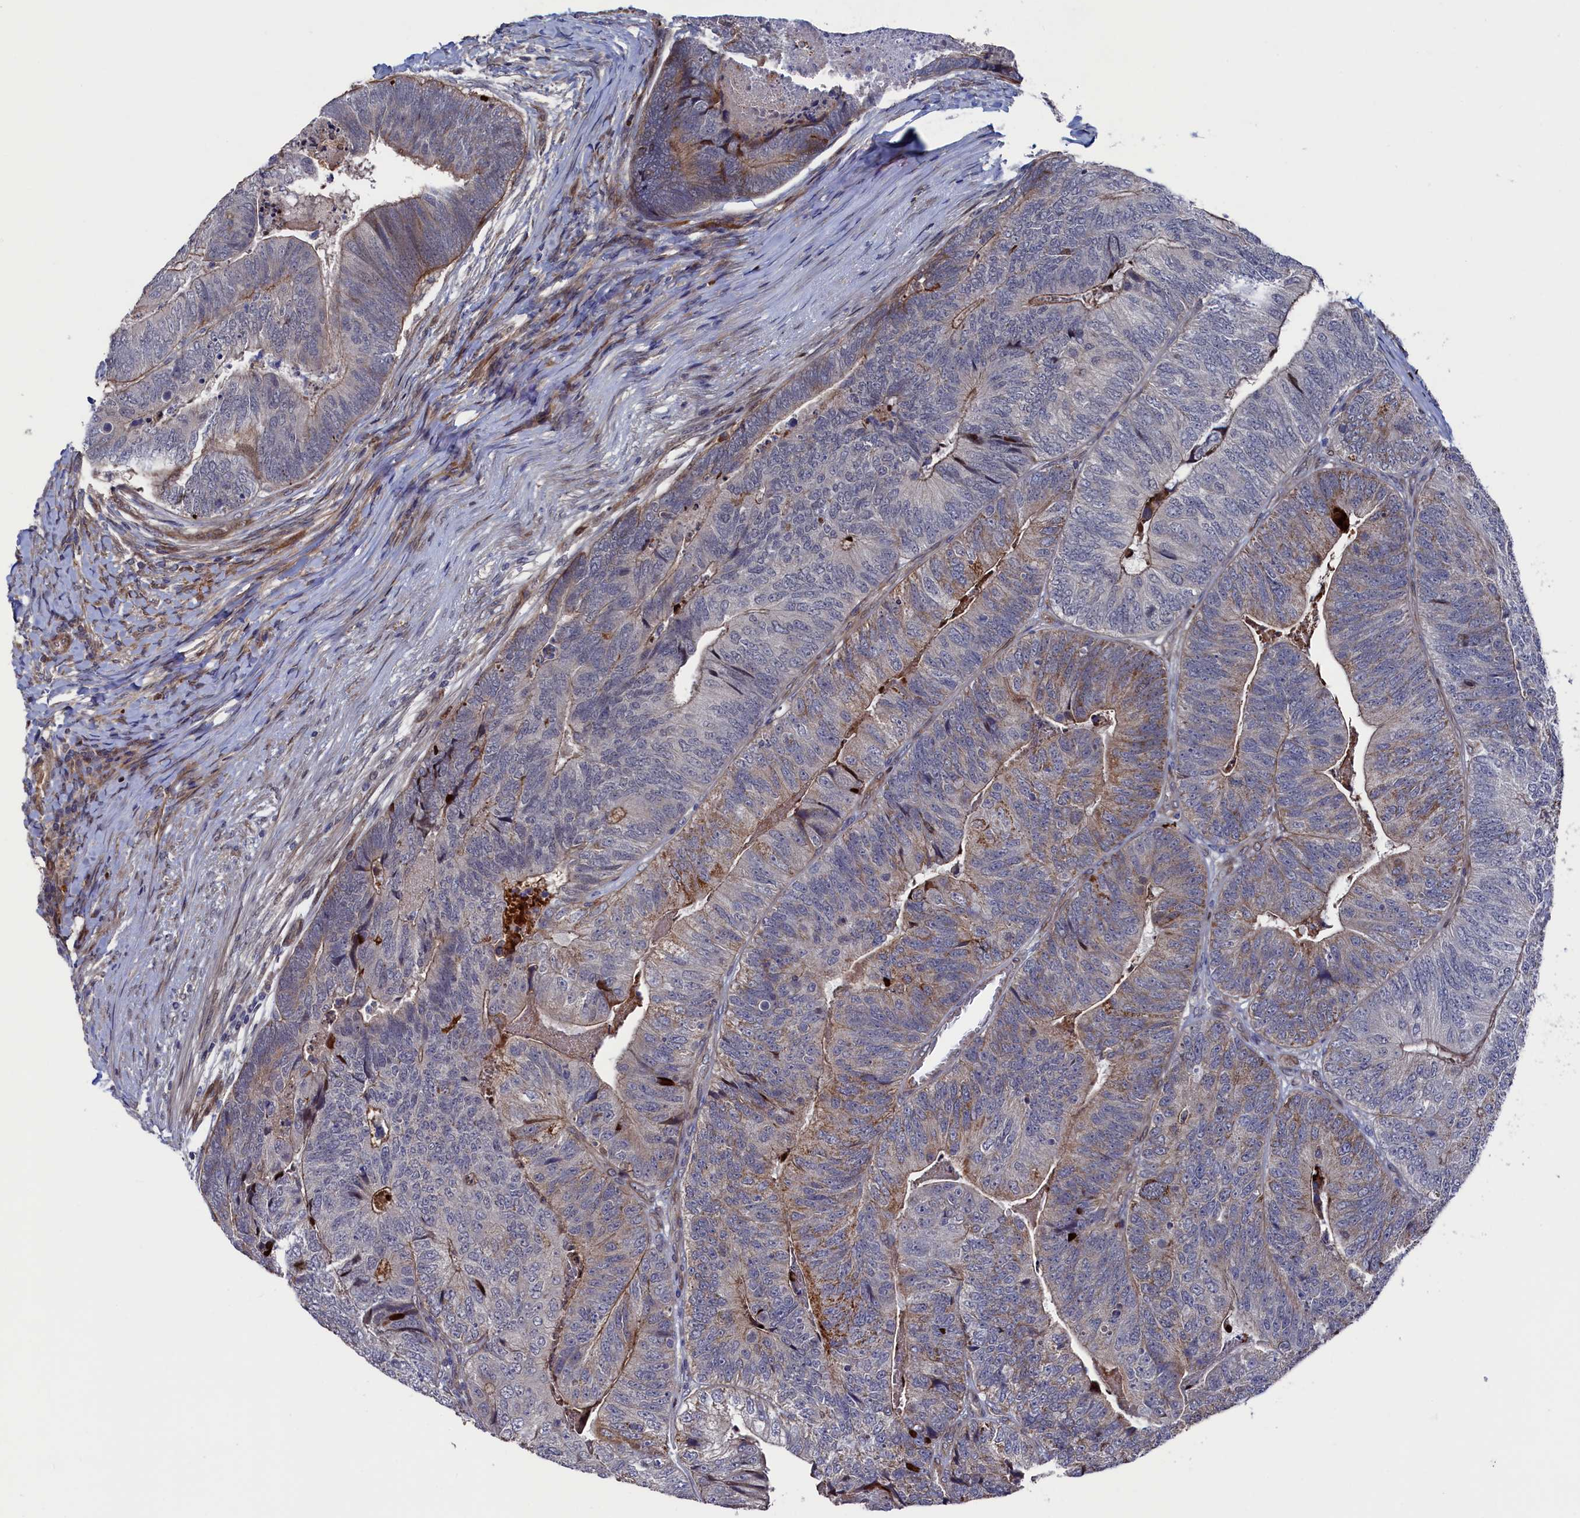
{"staining": {"intensity": "moderate", "quantity": "<25%", "location": "cytoplasmic/membranous"}, "tissue": "colorectal cancer", "cell_type": "Tumor cells", "image_type": "cancer", "snomed": [{"axis": "morphology", "description": "Adenocarcinoma, NOS"}, {"axis": "topography", "description": "Colon"}], "caption": "There is low levels of moderate cytoplasmic/membranous expression in tumor cells of colorectal cancer, as demonstrated by immunohistochemical staining (brown color).", "gene": "ZNF891", "patient": {"sex": "female", "age": 67}}